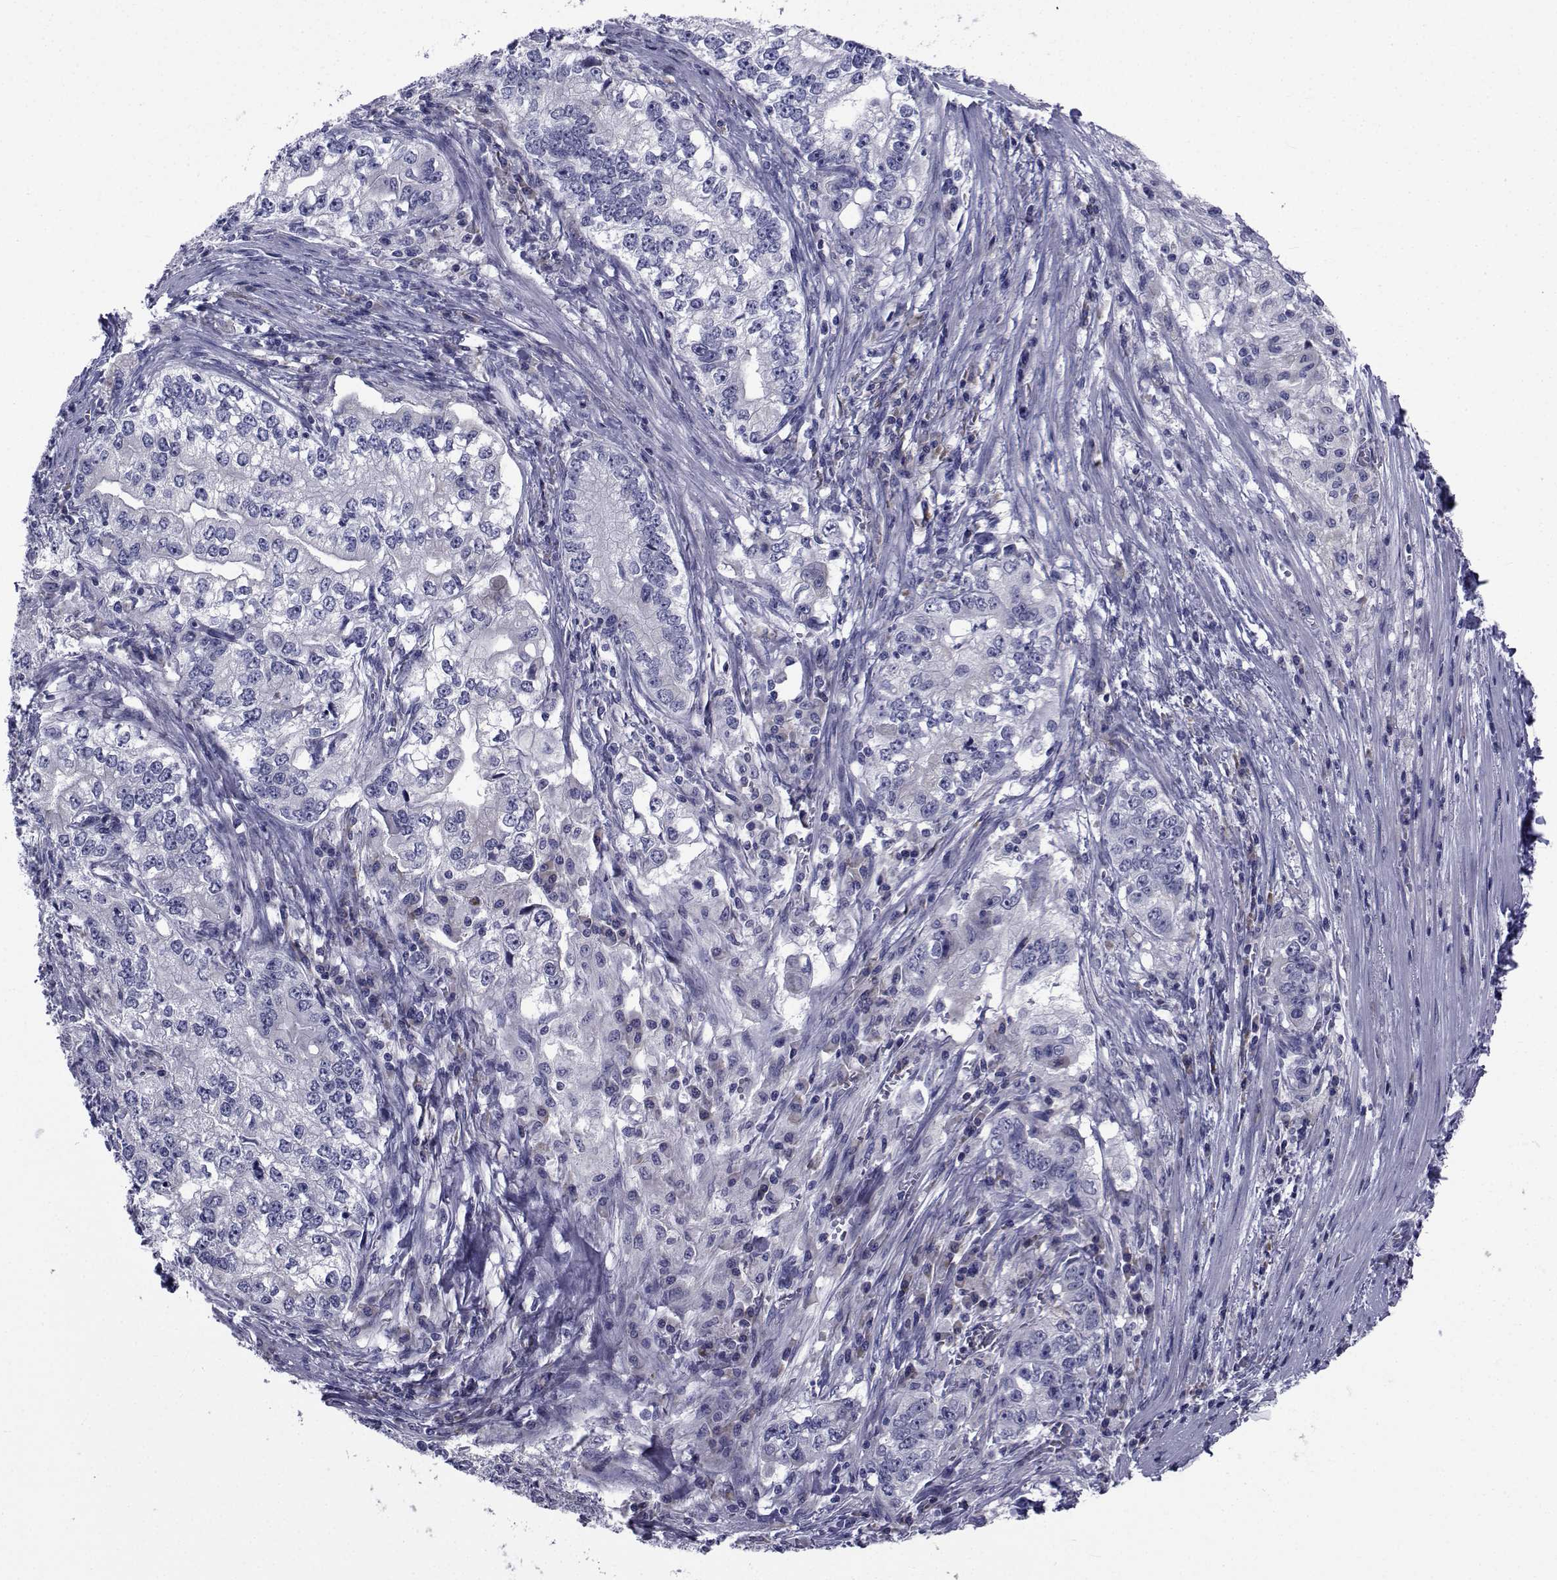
{"staining": {"intensity": "negative", "quantity": "none", "location": "none"}, "tissue": "stomach cancer", "cell_type": "Tumor cells", "image_type": "cancer", "snomed": [{"axis": "morphology", "description": "Adenocarcinoma, NOS"}, {"axis": "topography", "description": "Stomach, lower"}], "caption": "DAB immunohistochemical staining of stomach adenocarcinoma reveals no significant positivity in tumor cells.", "gene": "ROPN1", "patient": {"sex": "female", "age": 72}}